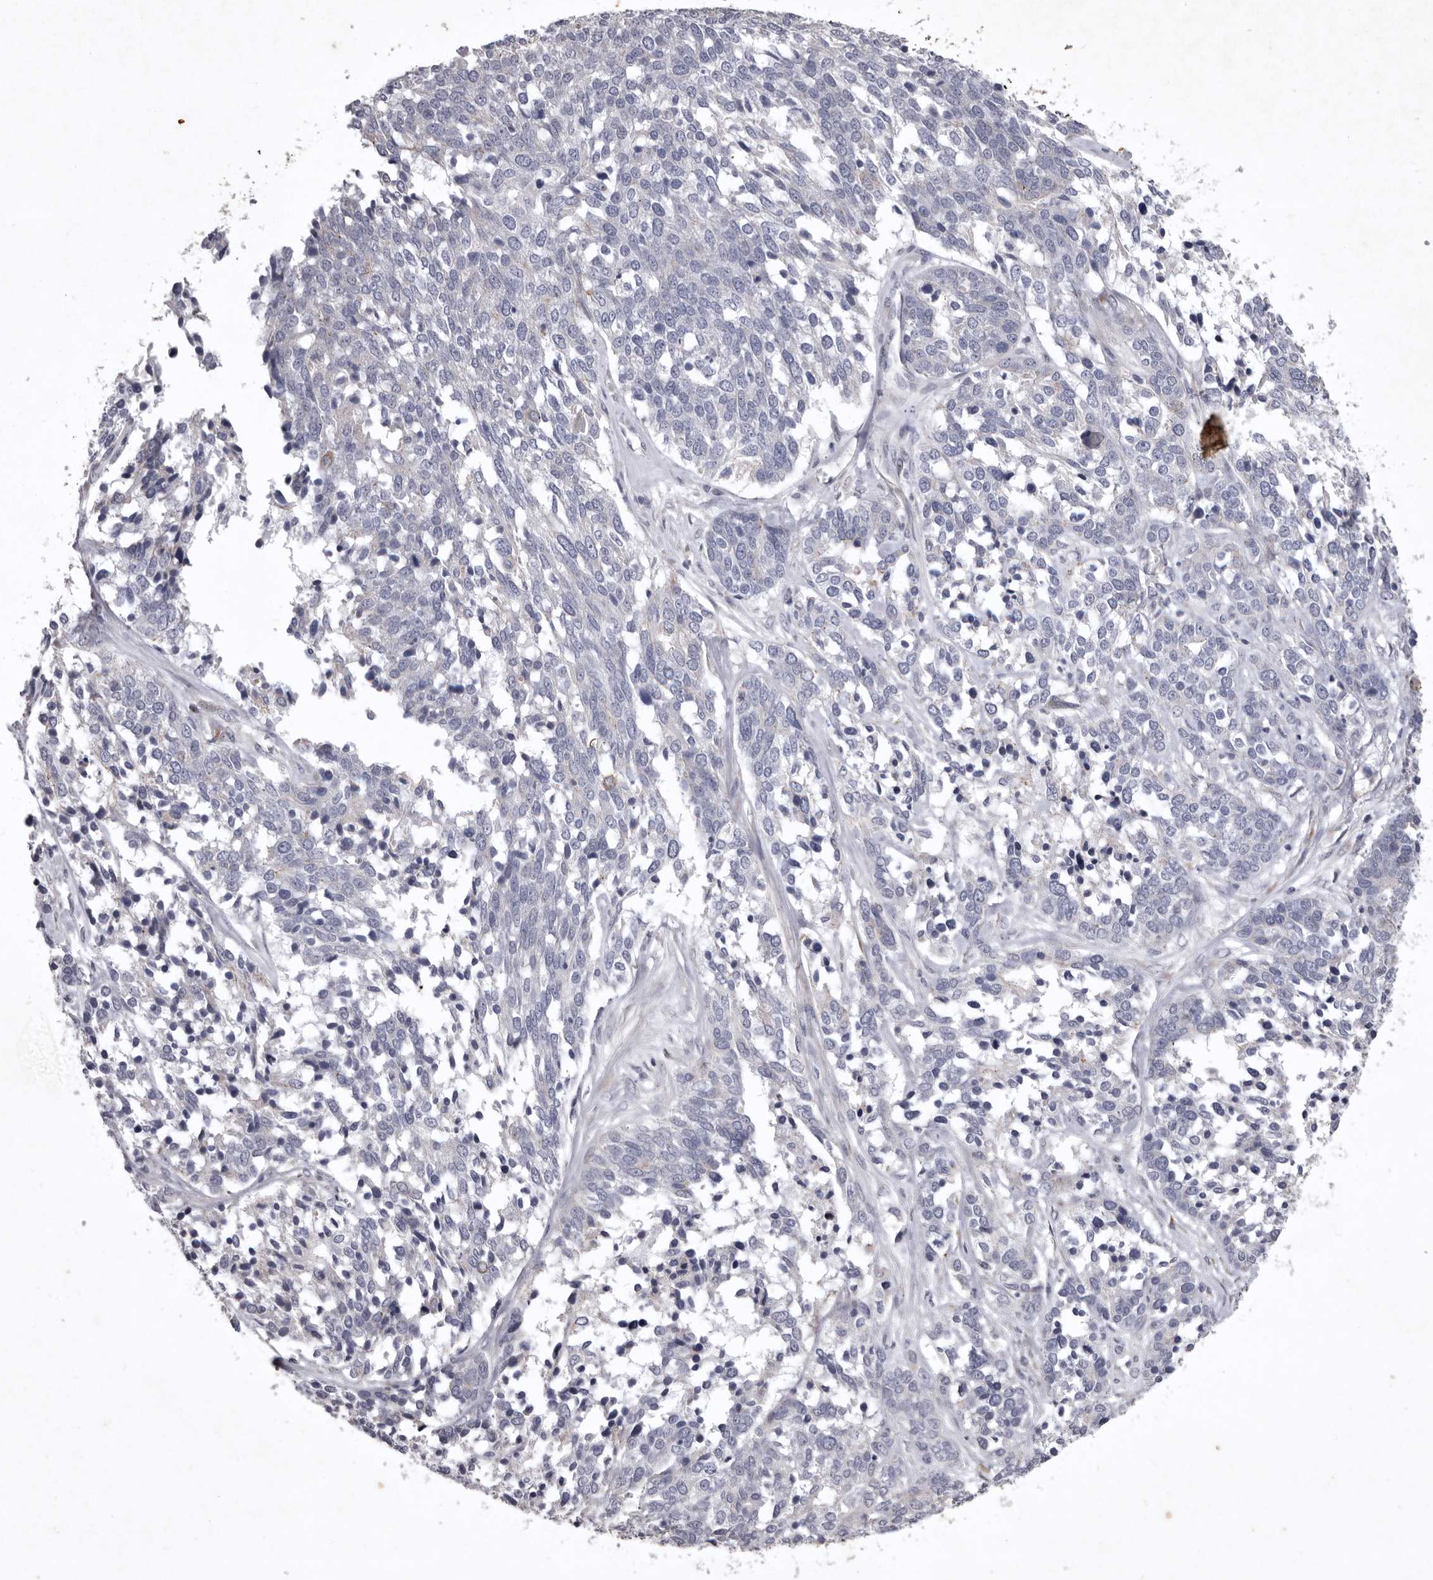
{"staining": {"intensity": "negative", "quantity": "none", "location": "none"}, "tissue": "ovarian cancer", "cell_type": "Tumor cells", "image_type": "cancer", "snomed": [{"axis": "morphology", "description": "Cystadenocarcinoma, serous, NOS"}, {"axis": "topography", "description": "Ovary"}], "caption": "This is a histopathology image of IHC staining of ovarian cancer (serous cystadenocarcinoma), which shows no expression in tumor cells.", "gene": "NKAIN4", "patient": {"sex": "female", "age": 44}}